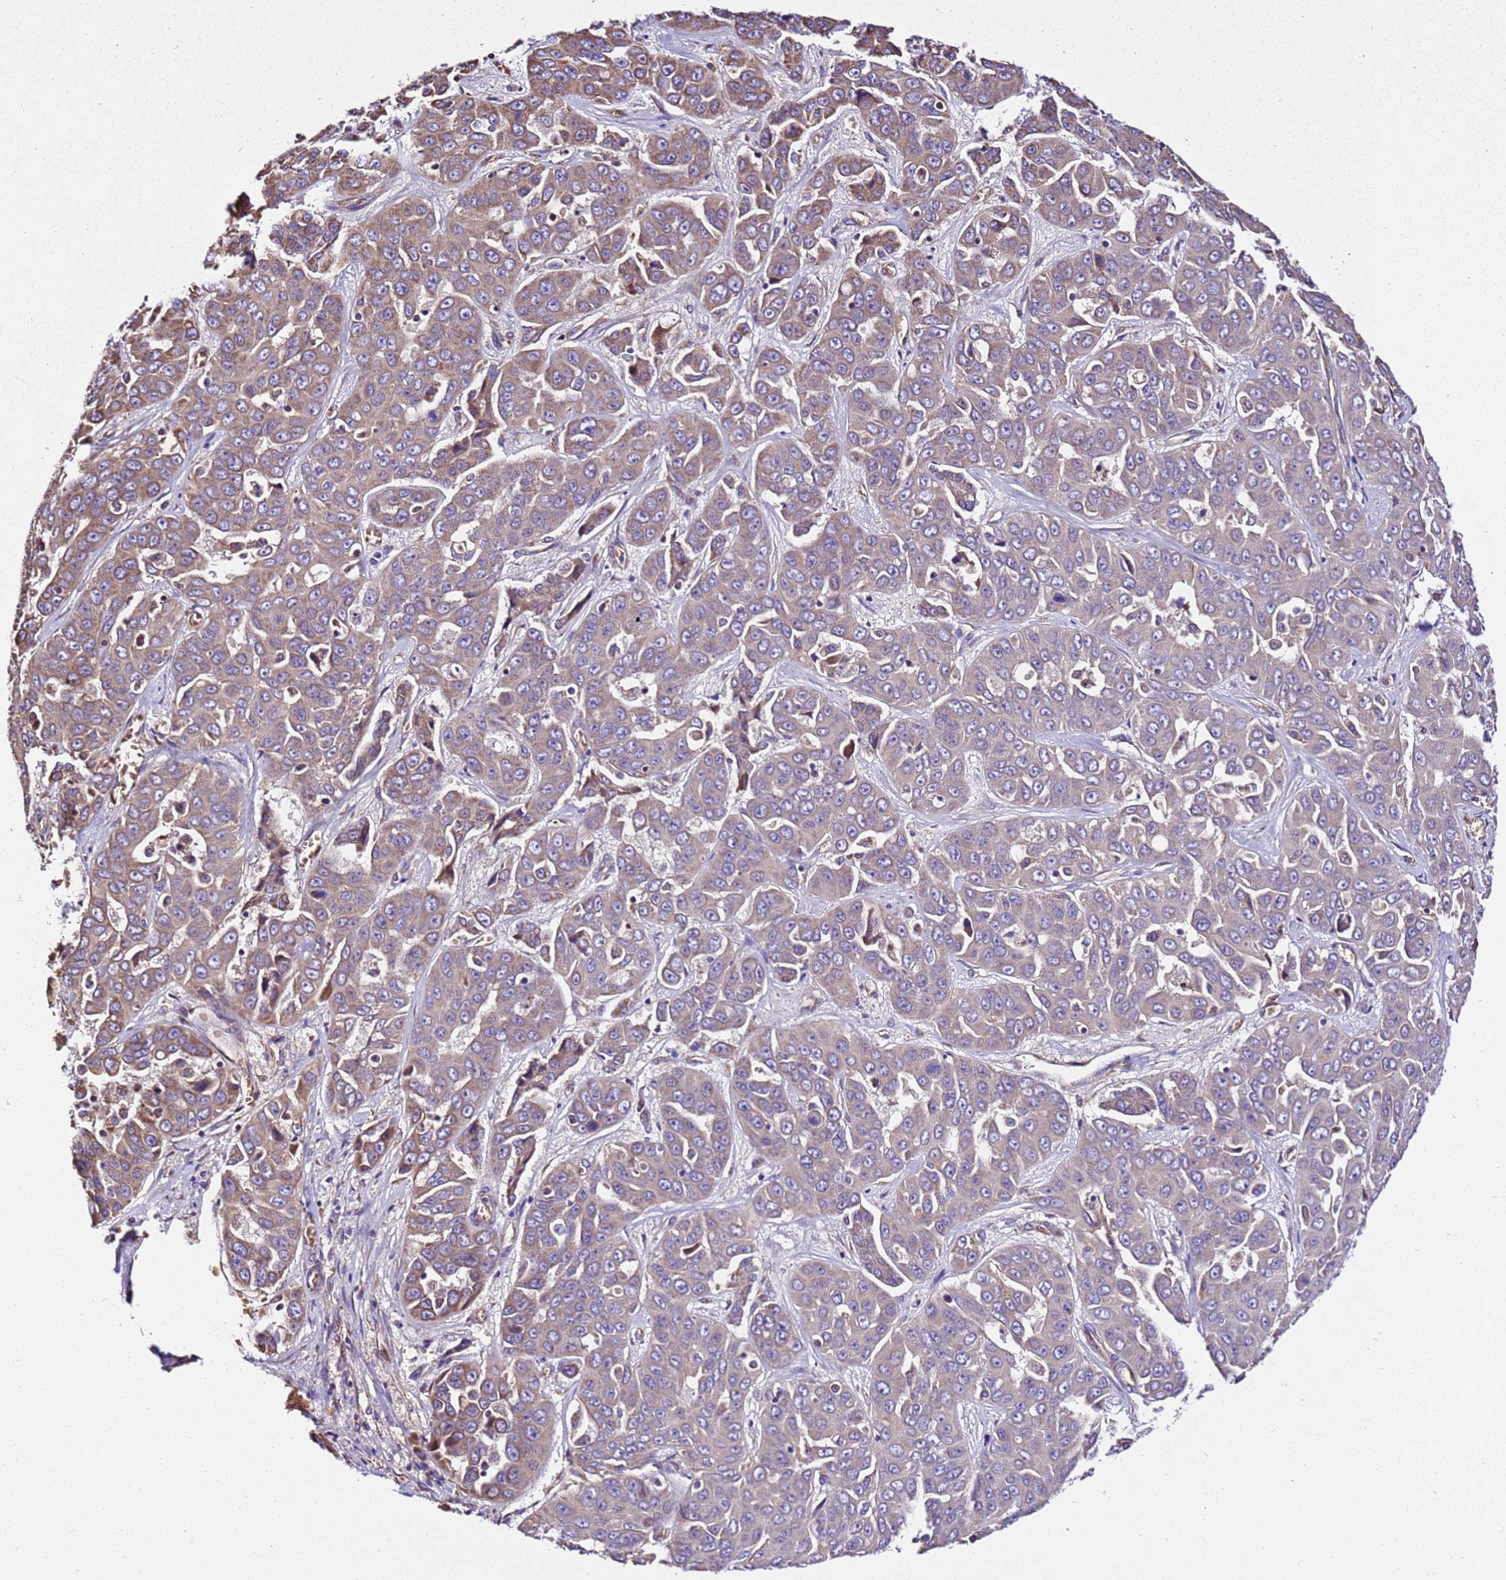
{"staining": {"intensity": "moderate", "quantity": "<25%", "location": "cytoplasmic/membranous"}, "tissue": "liver cancer", "cell_type": "Tumor cells", "image_type": "cancer", "snomed": [{"axis": "morphology", "description": "Cholangiocarcinoma"}, {"axis": "topography", "description": "Liver"}], "caption": "Cholangiocarcinoma (liver) stained with immunohistochemistry demonstrates moderate cytoplasmic/membranous staining in about <25% of tumor cells.", "gene": "LRRIQ1", "patient": {"sex": "female", "age": 52}}